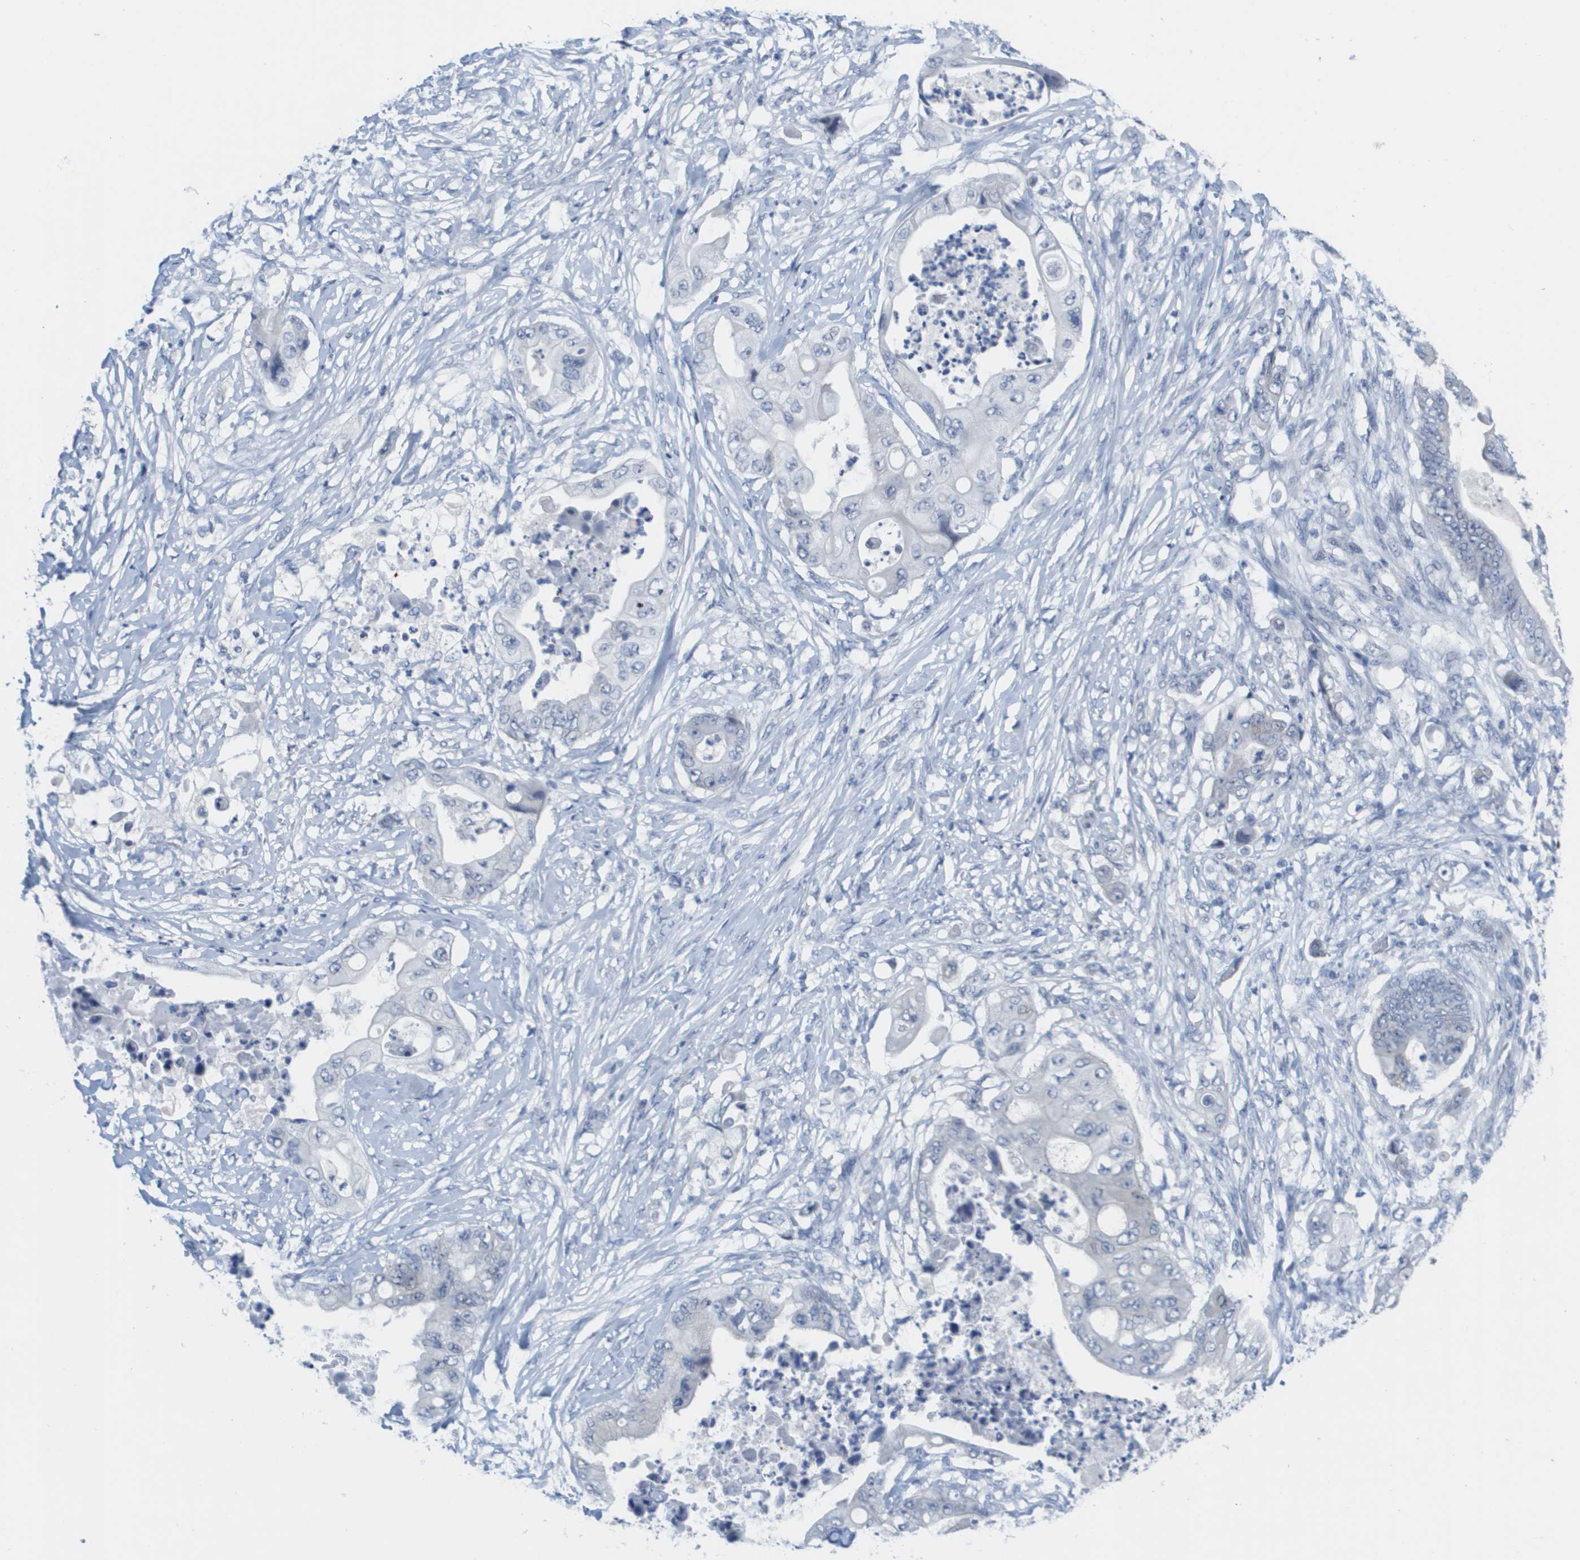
{"staining": {"intensity": "negative", "quantity": "none", "location": "none"}, "tissue": "stomach cancer", "cell_type": "Tumor cells", "image_type": "cancer", "snomed": [{"axis": "morphology", "description": "Adenocarcinoma, NOS"}, {"axis": "topography", "description": "Stomach"}], "caption": "This is an immunohistochemistry histopathology image of stomach cancer (adenocarcinoma). There is no staining in tumor cells.", "gene": "PDE4A", "patient": {"sex": "female", "age": 73}}